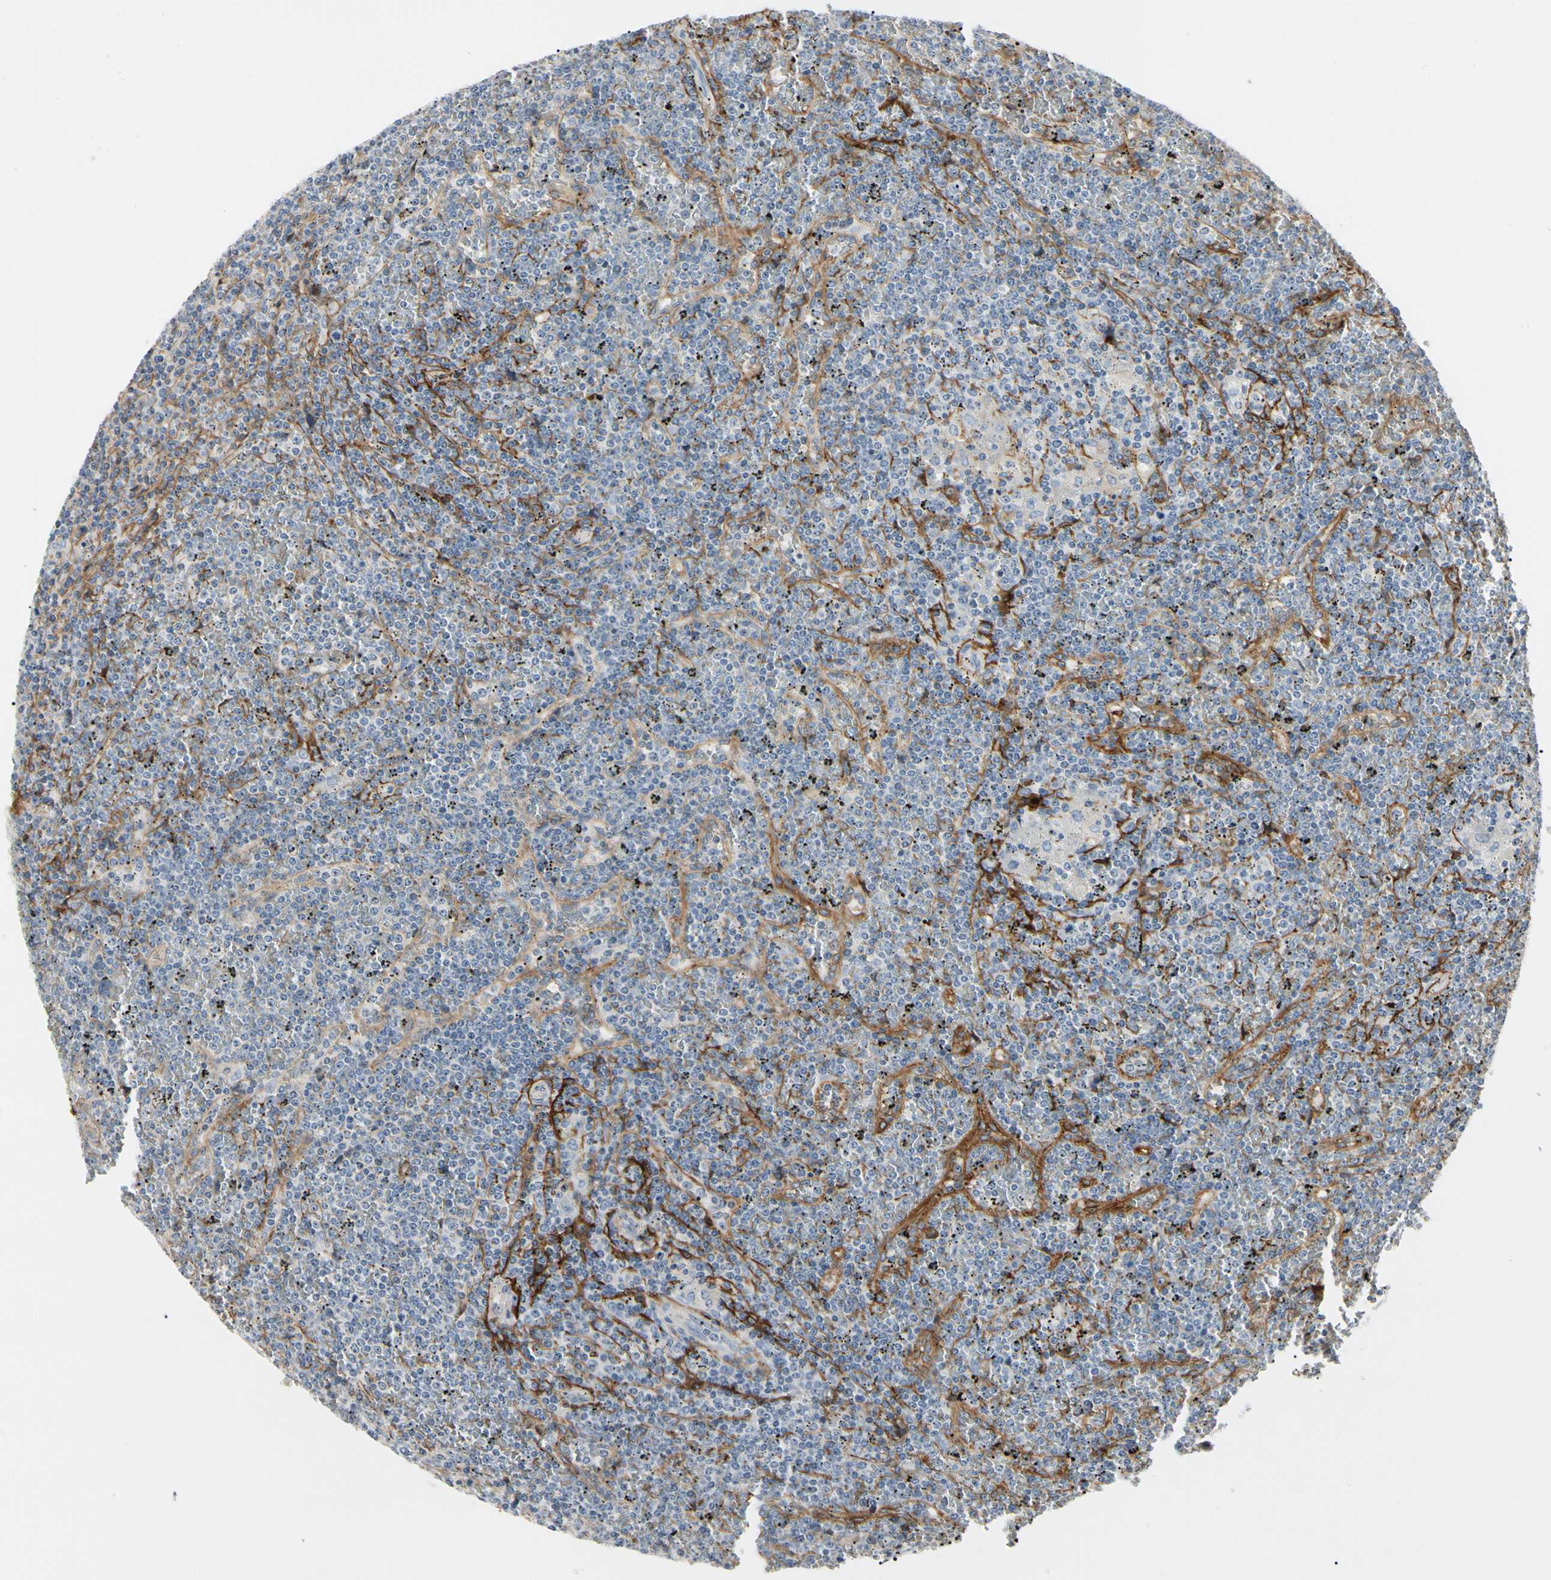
{"staining": {"intensity": "negative", "quantity": "none", "location": "none"}, "tissue": "lymphoma", "cell_type": "Tumor cells", "image_type": "cancer", "snomed": [{"axis": "morphology", "description": "Malignant lymphoma, non-Hodgkin's type, Low grade"}, {"axis": "topography", "description": "Spleen"}], "caption": "Immunohistochemistry micrograph of malignant lymphoma, non-Hodgkin's type (low-grade) stained for a protein (brown), which displays no staining in tumor cells.", "gene": "GGT5", "patient": {"sex": "female", "age": 19}}